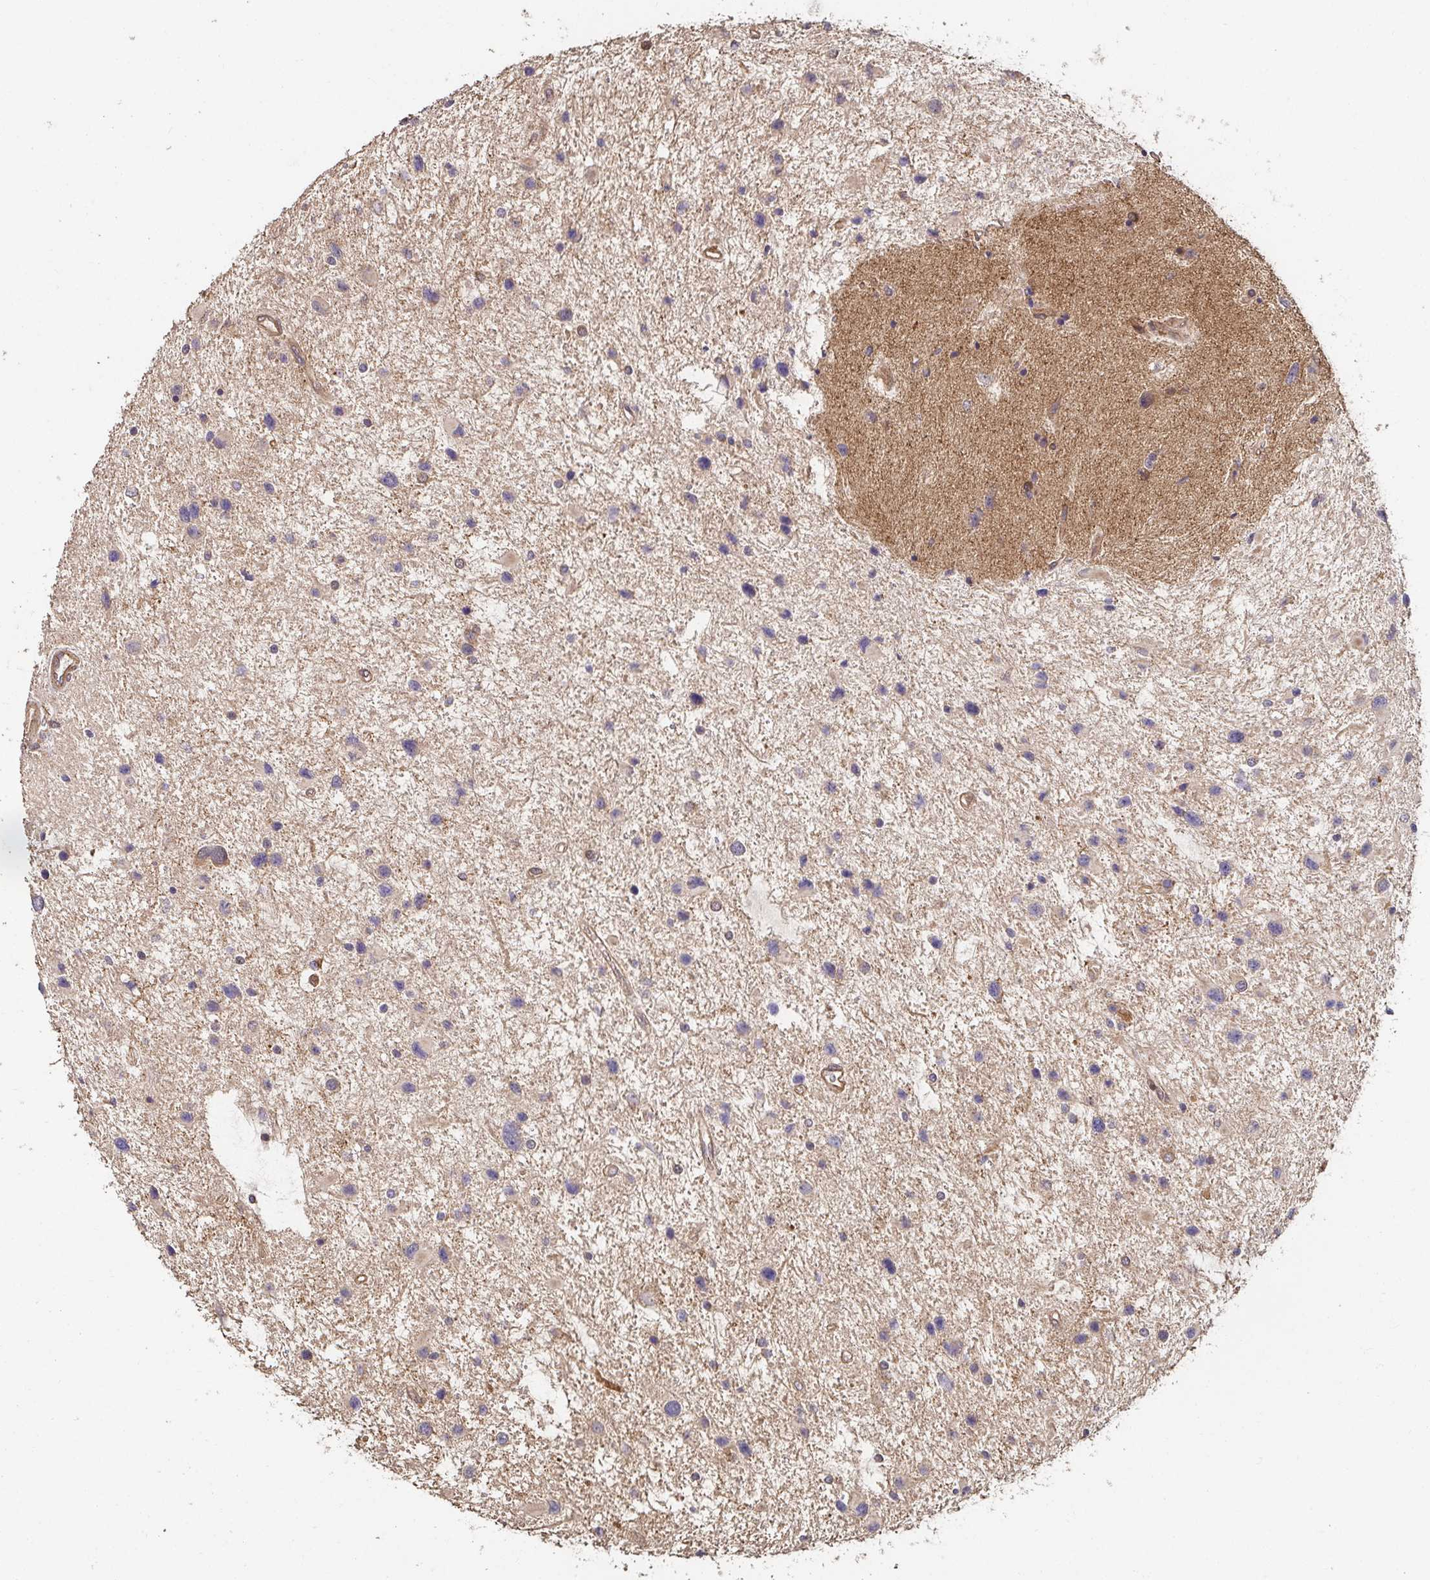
{"staining": {"intensity": "negative", "quantity": "none", "location": "none"}, "tissue": "glioma", "cell_type": "Tumor cells", "image_type": "cancer", "snomed": [{"axis": "morphology", "description": "Glioma, malignant, Low grade"}, {"axis": "topography", "description": "Brain"}], "caption": "The image displays no staining of tumor cells in glioma. The staining is performed using DAB (3,3'-diaminobenzidine) brown chromogen with nuclei counter-stained in using hematoxylin.", "gene": "APBB1", "patient": {"sex": "female", "age": 32}}